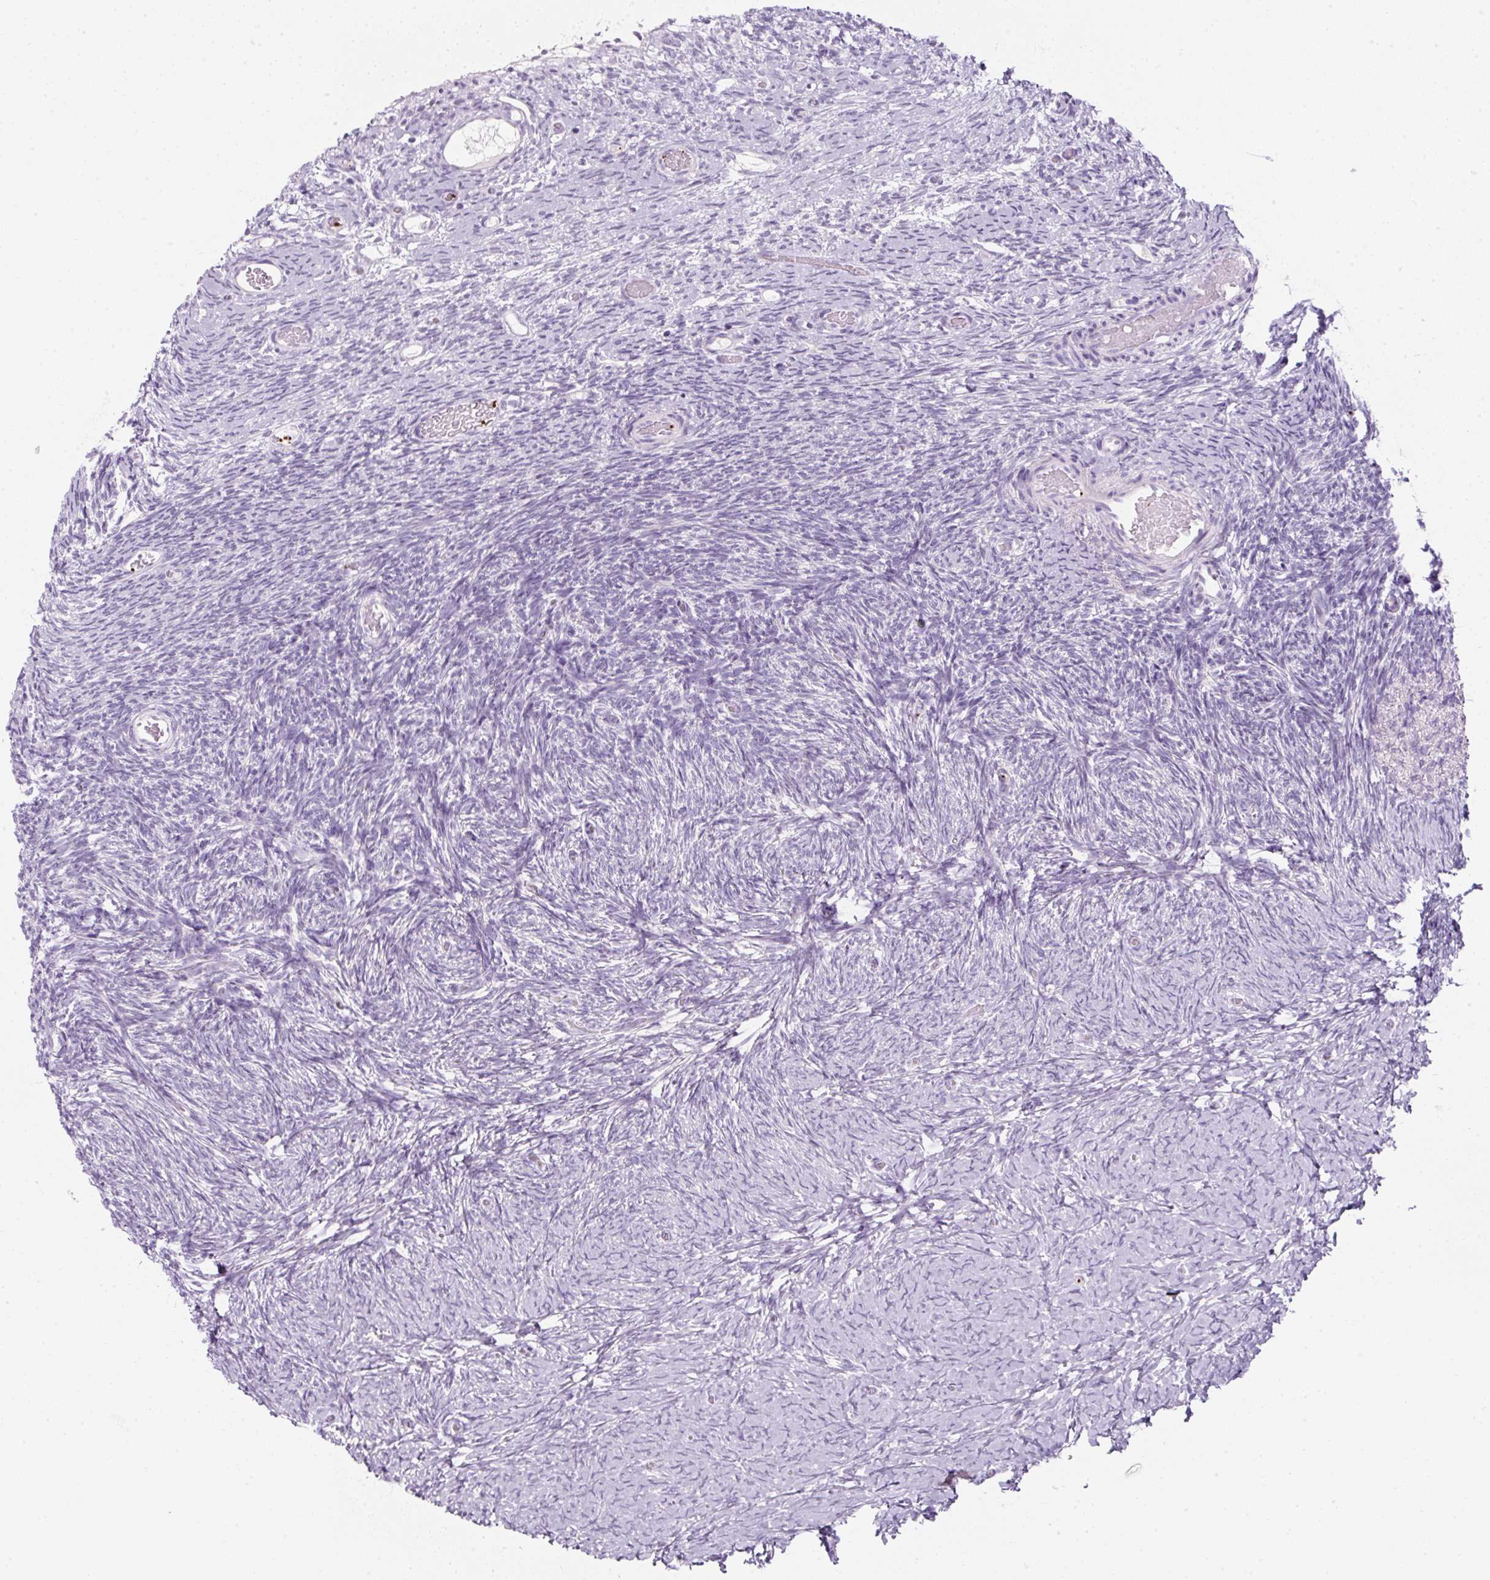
{"staining": {"intensity": "negative", "quantity": "none", "location": "none"}, "tissue": "ovary", "cell_type": "Ovarian stroma cells", "image_type": "normal", "snomed": [{"axis": "morphology", "description": "Normal tissue, NOS"}, {"axis": "topography", "description": "Ovary"}], "caption": "Immunohistochemistry photomicrograph of benign ovary: ovary stained with DAB (3,3'-diaminobenzidine) displays no significant protein positivity in ovarian stroma cells.", "gene": "ENSG00000288796", "patient": {"sex": "female", "age": 39}}